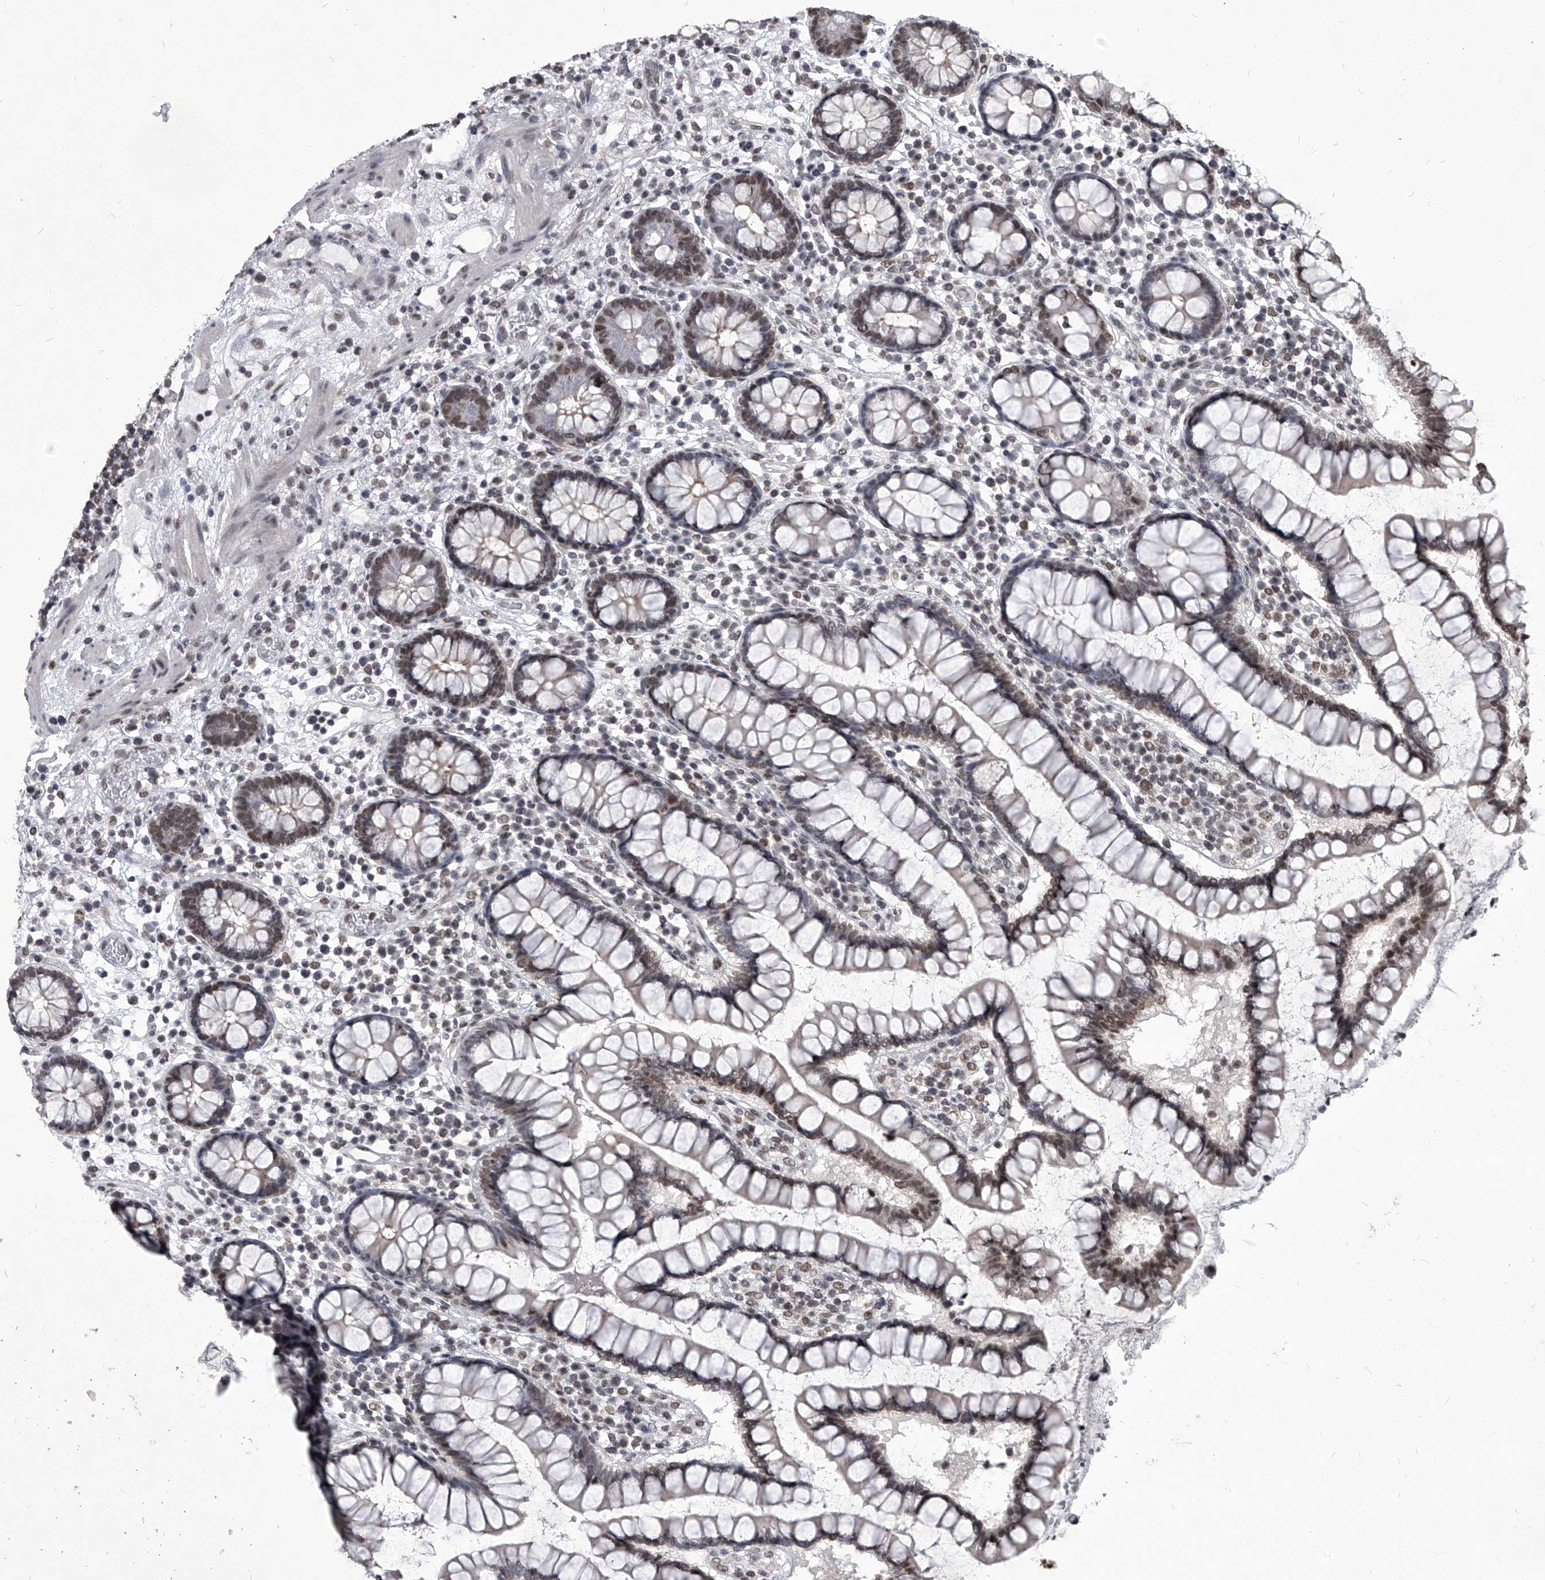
{"staining": {"intensity": "moderate", "quantity": ">75%", "location": "nuclear"}, "tissue": "colon", "cell_type": "Endothelial cells", "image_type": "normal", "snomed": [{"axis": "morphology", "description": "Normal tissue, NOS"}, {"axis": "topography", "description": "Colon"}], "caption": "A high-resolution histopathology image shows immunohistochemistry staining of benign colon, which exhibits moderate nuclear staining in about >75% of endothelial cells. (DAB (3,3'-diaminobenzidine) = brown stain, brightfield microscopy at high magnification).", "gene": "PPIL4", "patient": {"sex": "female", "age": 79}}